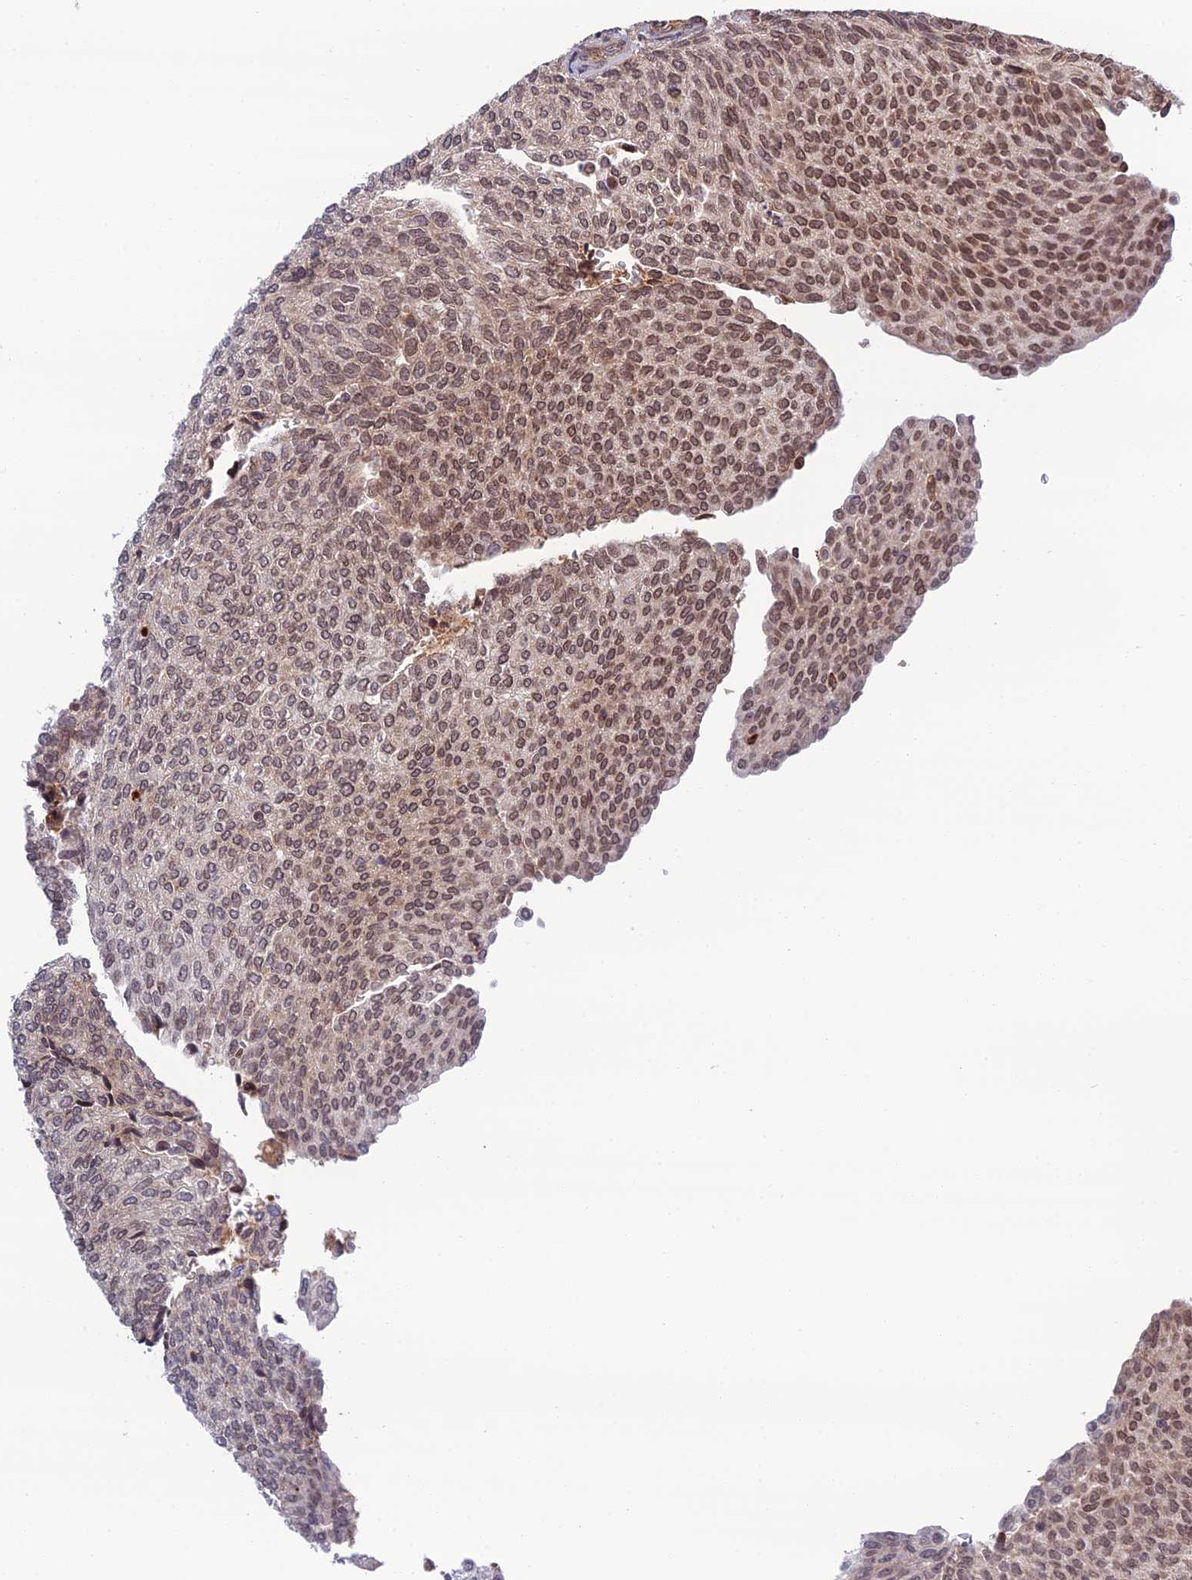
{"staining": {"intensity": "moderate", "quantity": ">75%", "location": "nuclear"}, "tissue": "urothelial cancer", "cell_type": "Tumor cells", "image_type": "cancer", "snomed": [{"axis": "morphology", "description": "Urothelial carcinoma, Low grade"}, {"axis": "topography", "description": "Urinary bladder"}], "caption": "Protein analysis of urothelial cancer tissue demonstrates moderate nuclear expression in about >75% of tumor cells.", "gene": "REXO1", "patient": {"sex": "female", "age": 79}}